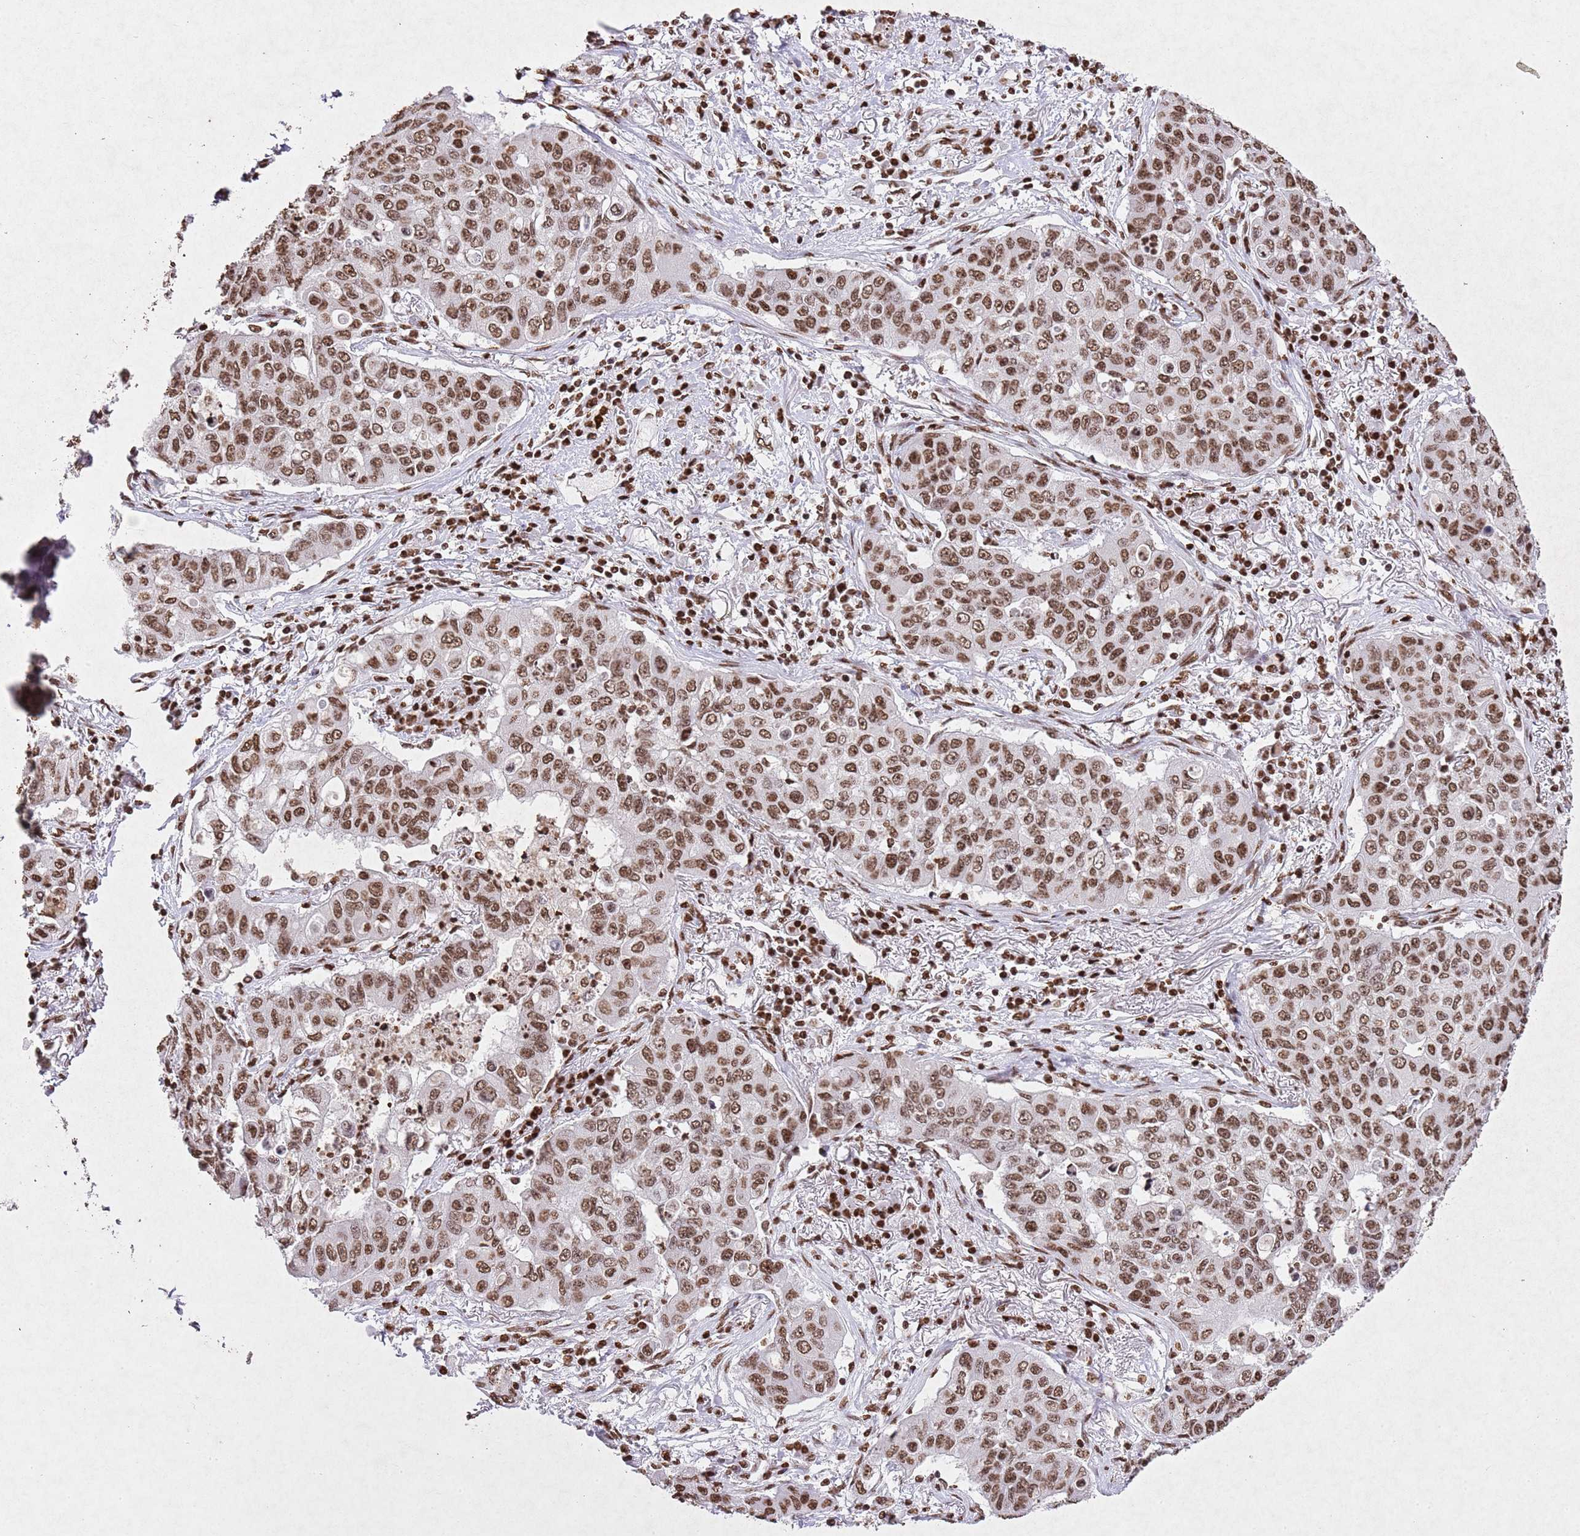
{"staining": {"intensity": "moderate", "quantity": ">75%", "location": "nuclear"}, "tissue": "lung cancer", "cell_type": "Tumor cells", "image_type": "cancer", "snomed": [{"axis": "morphology", "description": "Squamous cell carcinoma, NOS"}, {"axis": "topography", "description": "Lung"}], "caption": "Immunohistochemistry (IHC) image of human lung squamous cell carcinoma stained for a protein (brown), which exhibits medium levels of moderate nuclear staining in about >75% of tumor cells.", "gene": "BMAL1", "patient": {"sex": "male", "age": 74}}